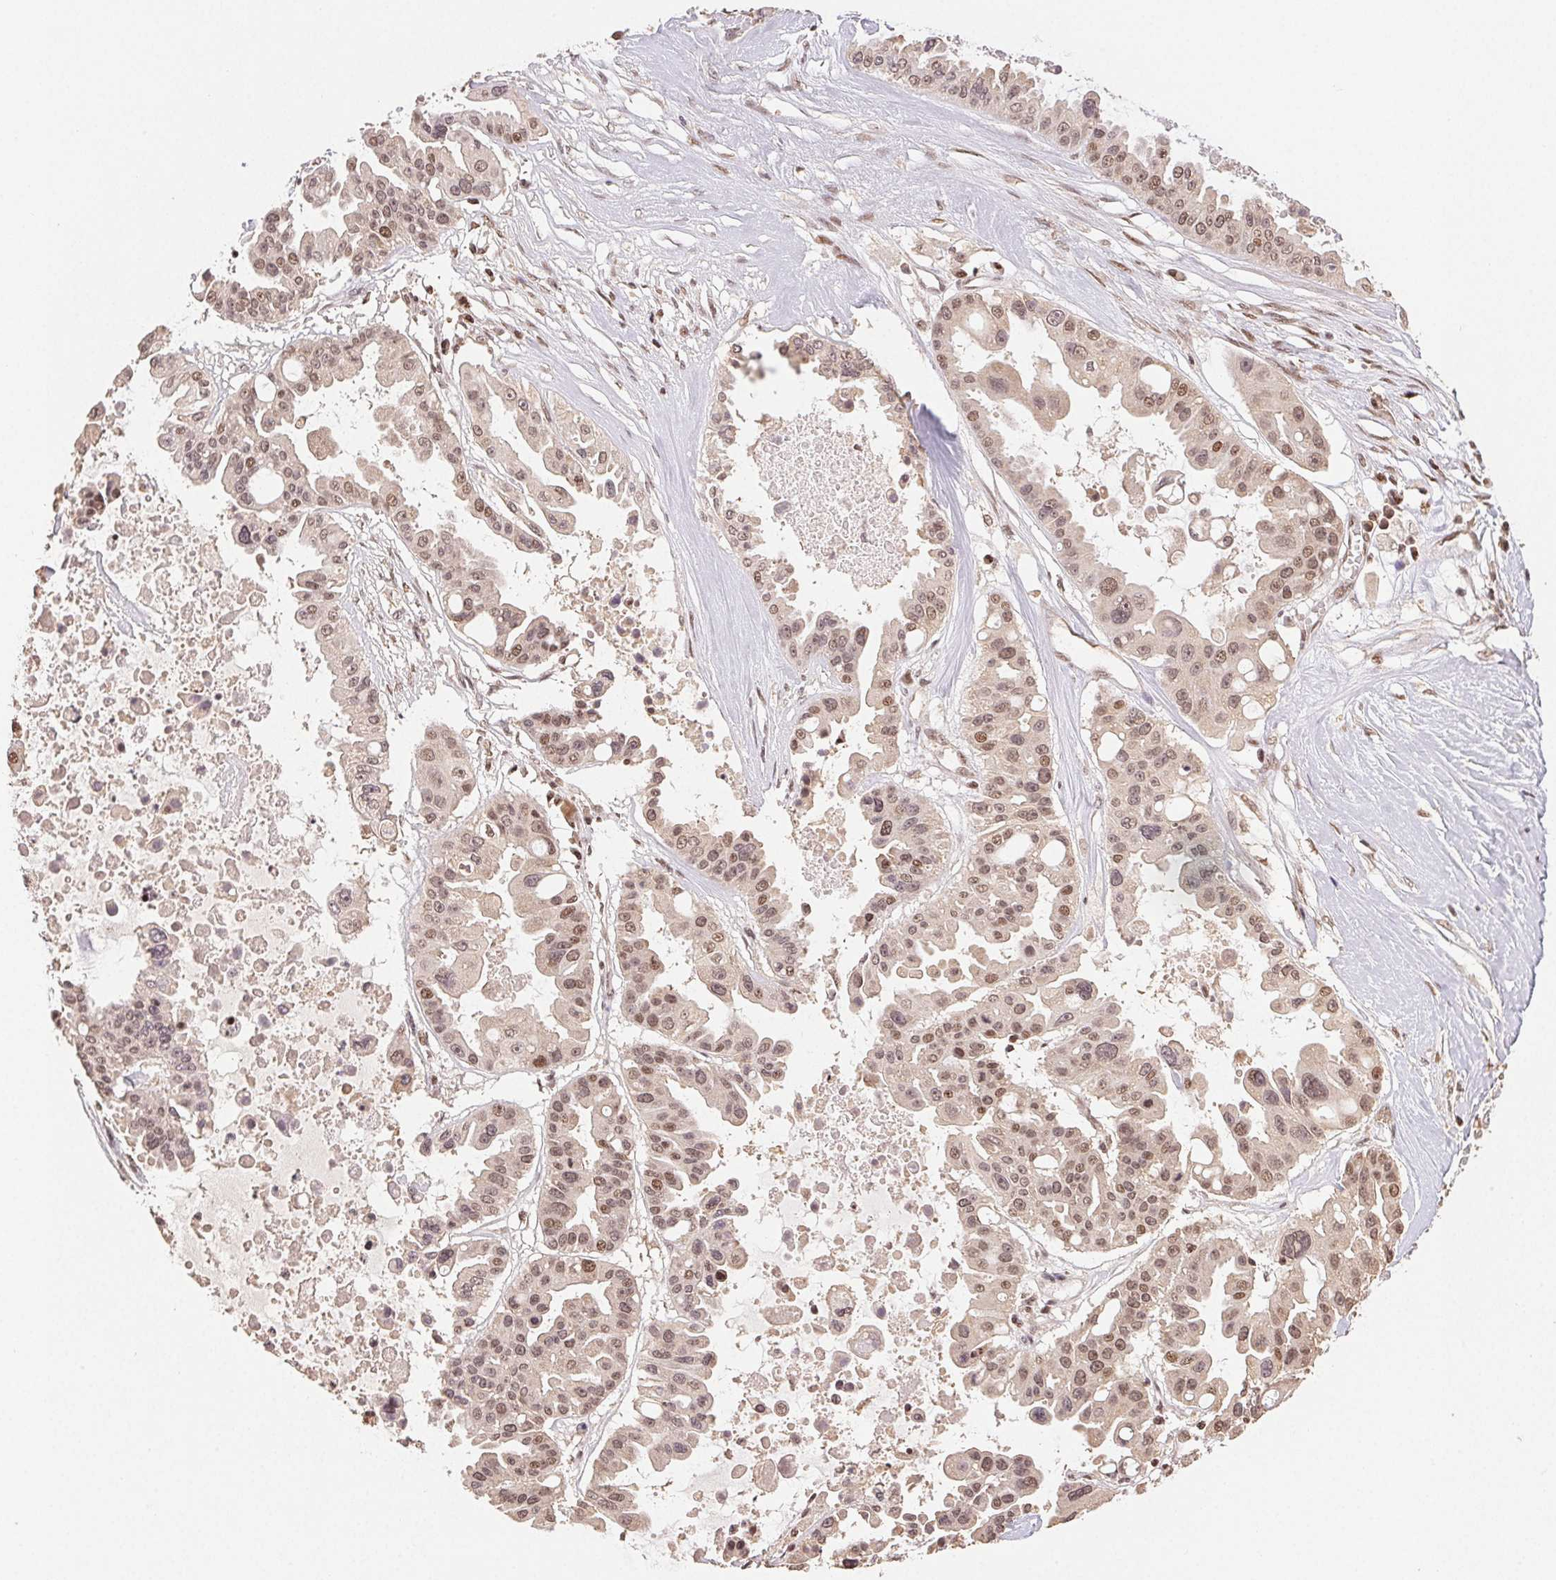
{"staining": {"intensity": "moderate", "quantity": ">75%", "location": "nuclear"}, "tissue": "ovarian cancer", "cell_type": "Tumor cells", "image_type": "cancer", "snomed": [{"axis": "morphology", "description": "Cystadenocarcinoma, serous, NOS"}, {"axis": "topography", "description": "Ovary"}], "caption": "Immunohistochemical staining of serous cystadenocarcinoma (ovarian) exhibits moderate nuclear protein staining in about >75% of tumor cells.", "gene": "MAPKAPK2", "patient": {"sex": "female", "age": 56}}